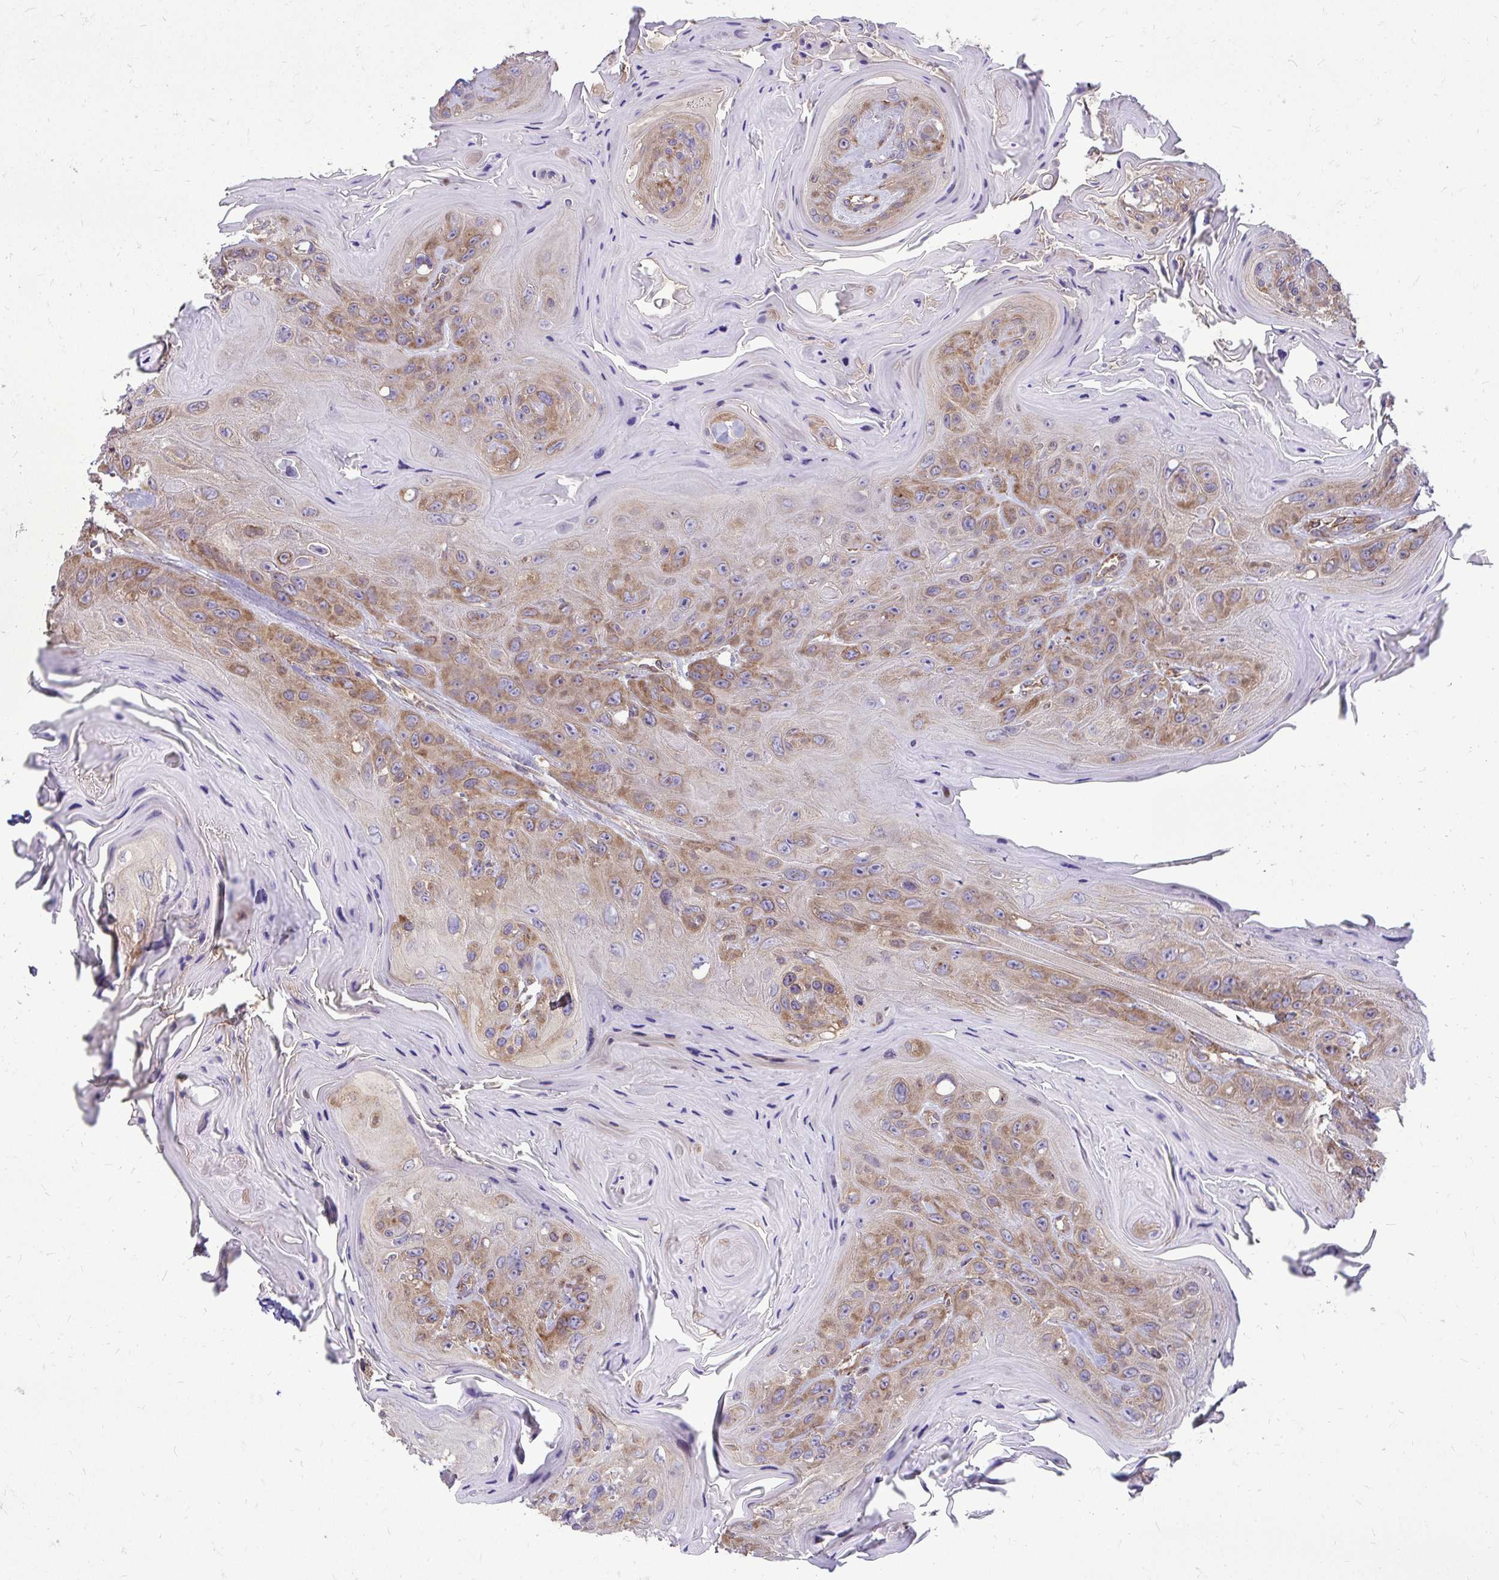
{"staining": {"intensity": "moderate", "quantity": "25%-75%", "location": "cytoplasmic/membranous"}, "tissue": "head and neck cancer", "cell_type": "Tumor cells", "image_type": "cancer", "snomed": [{"axis": "morphology", "description": "Squamous cell carcinoma, NOS"}, {"axis": "topography", "description": "Head-Neck"}], "caption": "Protein staining of head and neck squamous cell carcinoma tissue demonstrates moderate cytoplasmic/membranous staining in about 25%-75% of tumor cells. The staining is performed using DAB brown chromogen to label protein expression. The nuclei are counter-stained blue using hematoxylin.", "gene": "FMR1", "patient": {"sex": "female", "age": 59}}